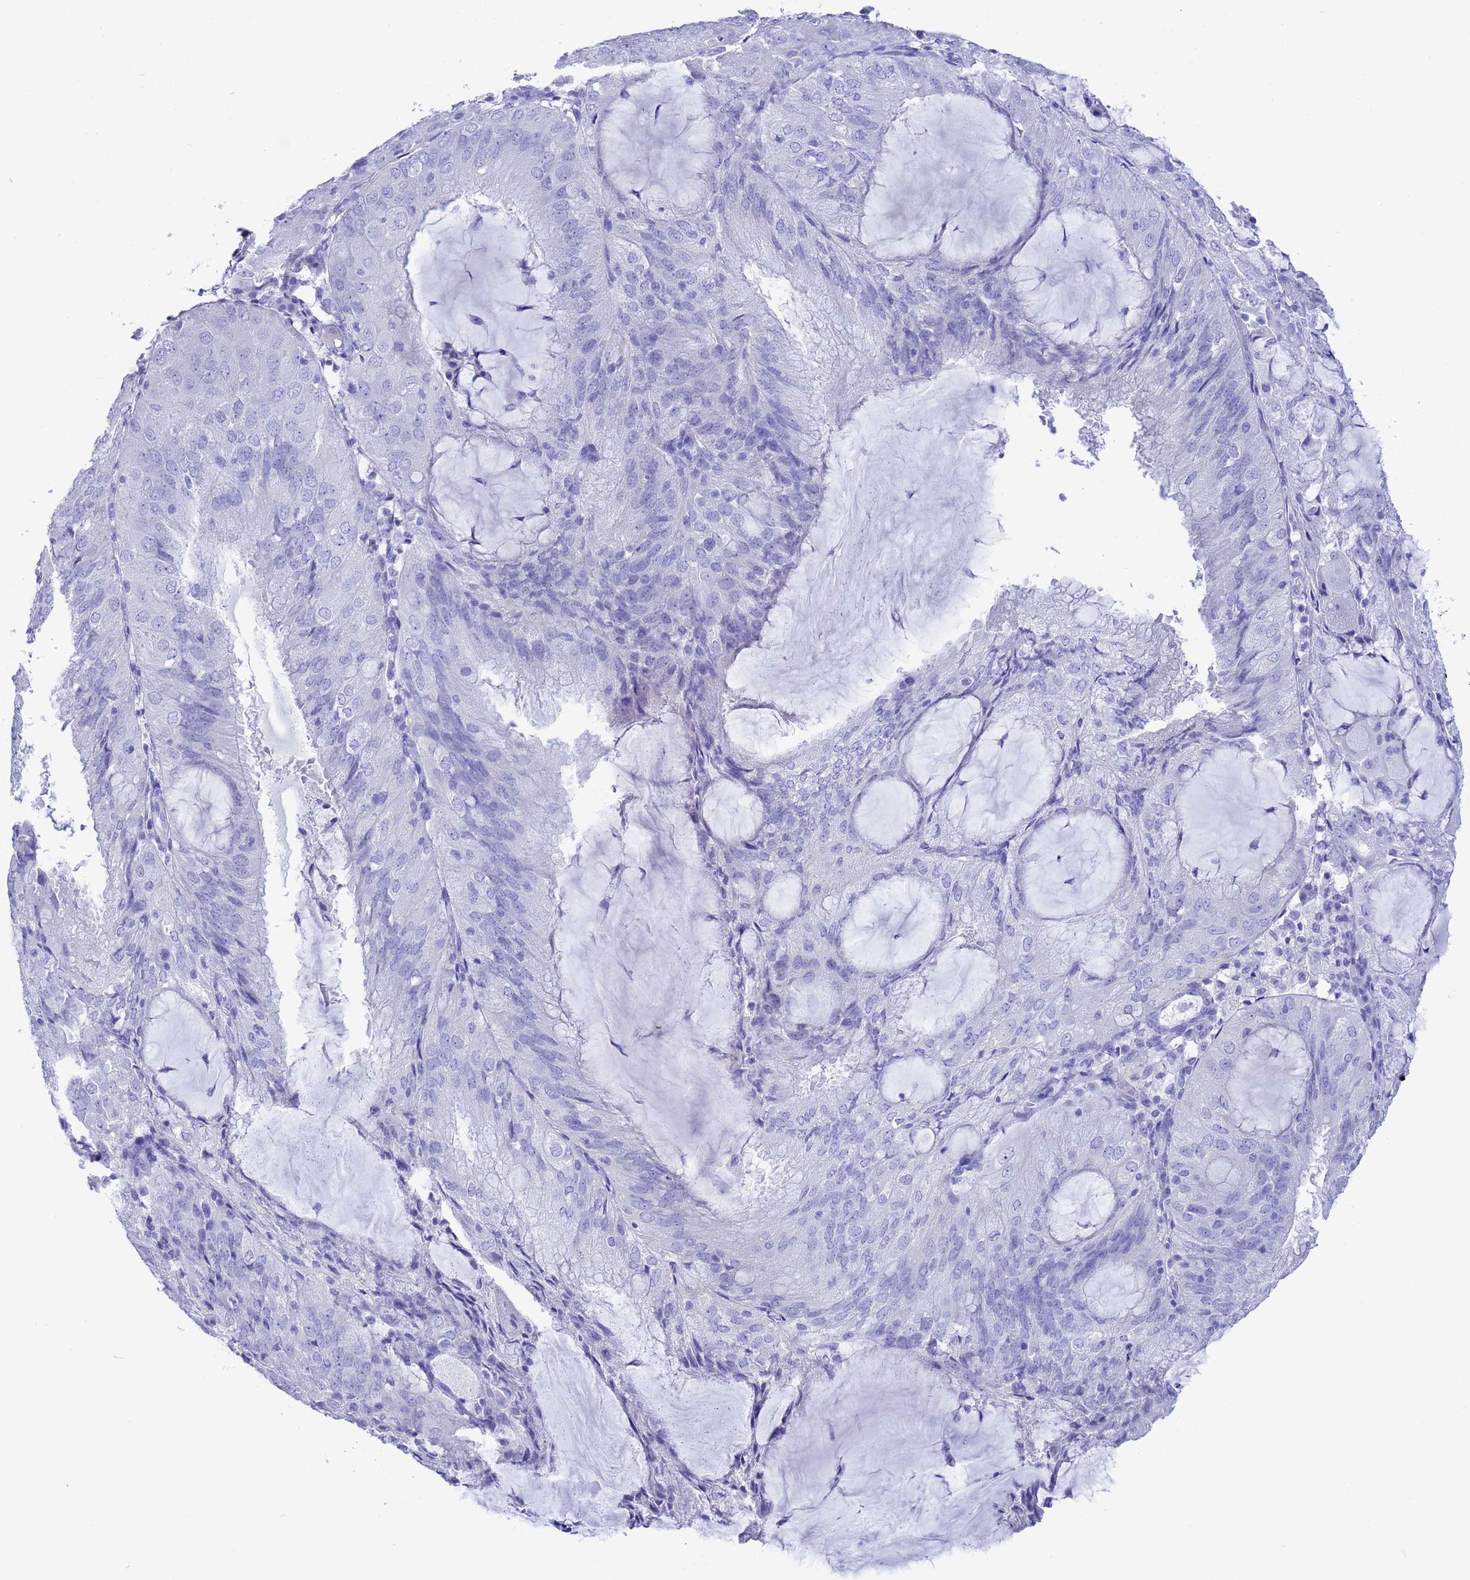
{"staining": {"intensity": "negative", "quantity": "none", "location": "none"}, "tissue": "endometrial cancer", "cell_type": "Tumor cells", "image_type": "cancer", "snomed": [{"axis": "morphology", "description": "Adenocarcinoma, NOS"}, {"axis": "topography", "description": "Endometrium"}], "caption": "DAB (3,3'-diaminobenzidine) immunohistochemical staining of endometrial adenocarcinoma exhibits no significant positivity in tumor cells.", "gene": "GSTM1", "patient": {"sex": "female", "age": 81}}